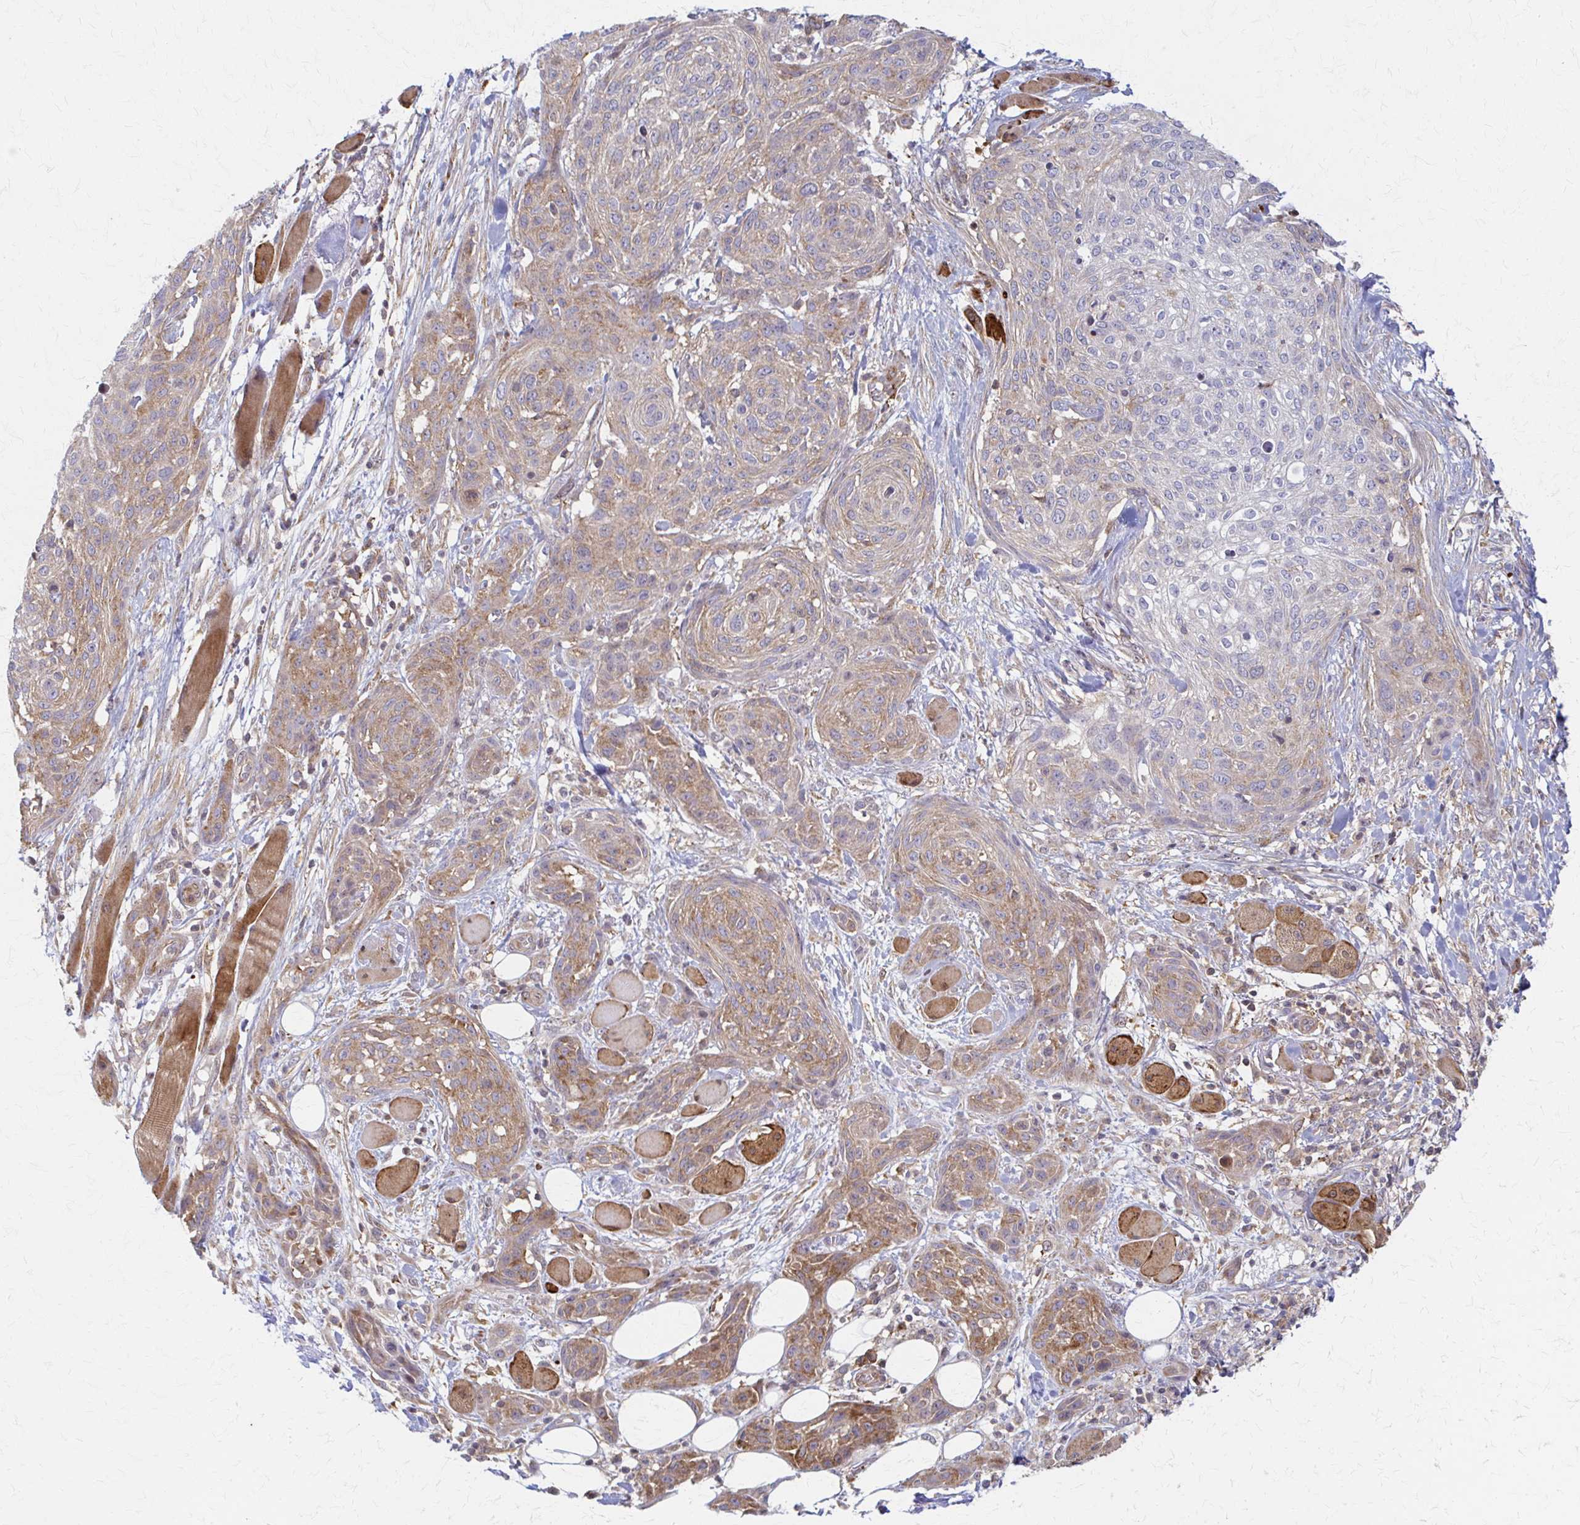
{"staining": {"intensity": "weak", "quantity": ">75%", "location": "cytoplasmic/membranous"}, "tissue": "skin cancer", "cell_type": "Tumor cells", "image_type": "cancer", "snomed": [{"axis": "morphology", "description": "Squamous cell carcinoma, NOS"}, {"axis": "topography", "description": "Skin"}], "caption": "Protein staining by immunohistochemistry exhibits weak cytoplasmic/membranous expression in approximately >75% of tumor cells in skin cancer.", "gene": "ARHGAP35", "patient": {"sex": "female", "age": 87}}